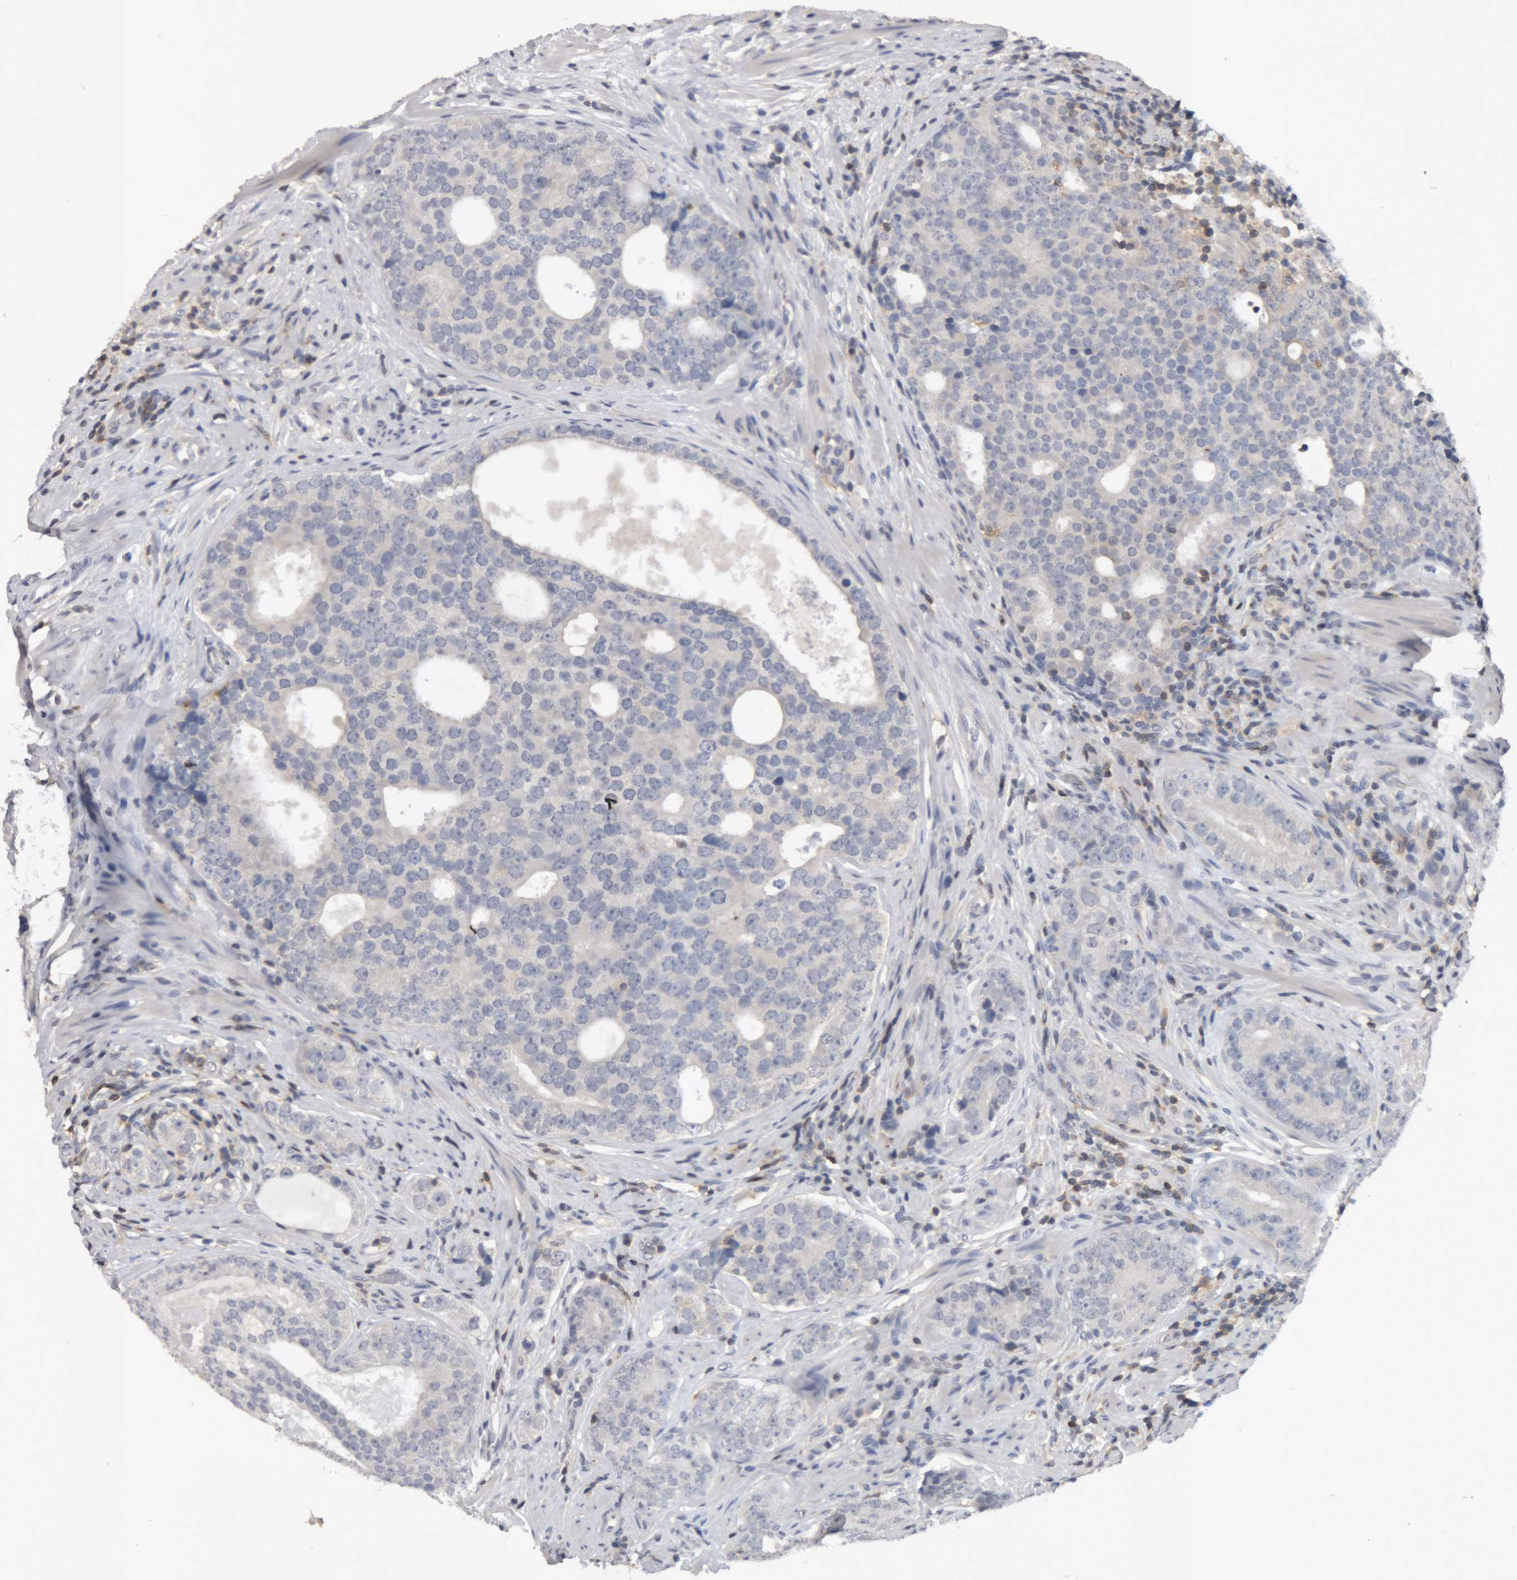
{"staining": {"intensity": "negative", "quantity": "none", "location": "none"}, "tissue": "prostate cancer", "cell_type": "Tumor cells", "image_type": "cancer", "snomed": [{"axis": "morphology", "description": "Adenocarcinoma, High grade"}, {"axis": "topography", "description": "Prostate"}], "caption": "A photomicrograph of high-grade adenocarcinoma (prostate) stained for a protein shows no brown staining in tumor cells.", "gene": "NFATC2", "patient": {"sex": "male", "age": 56}}